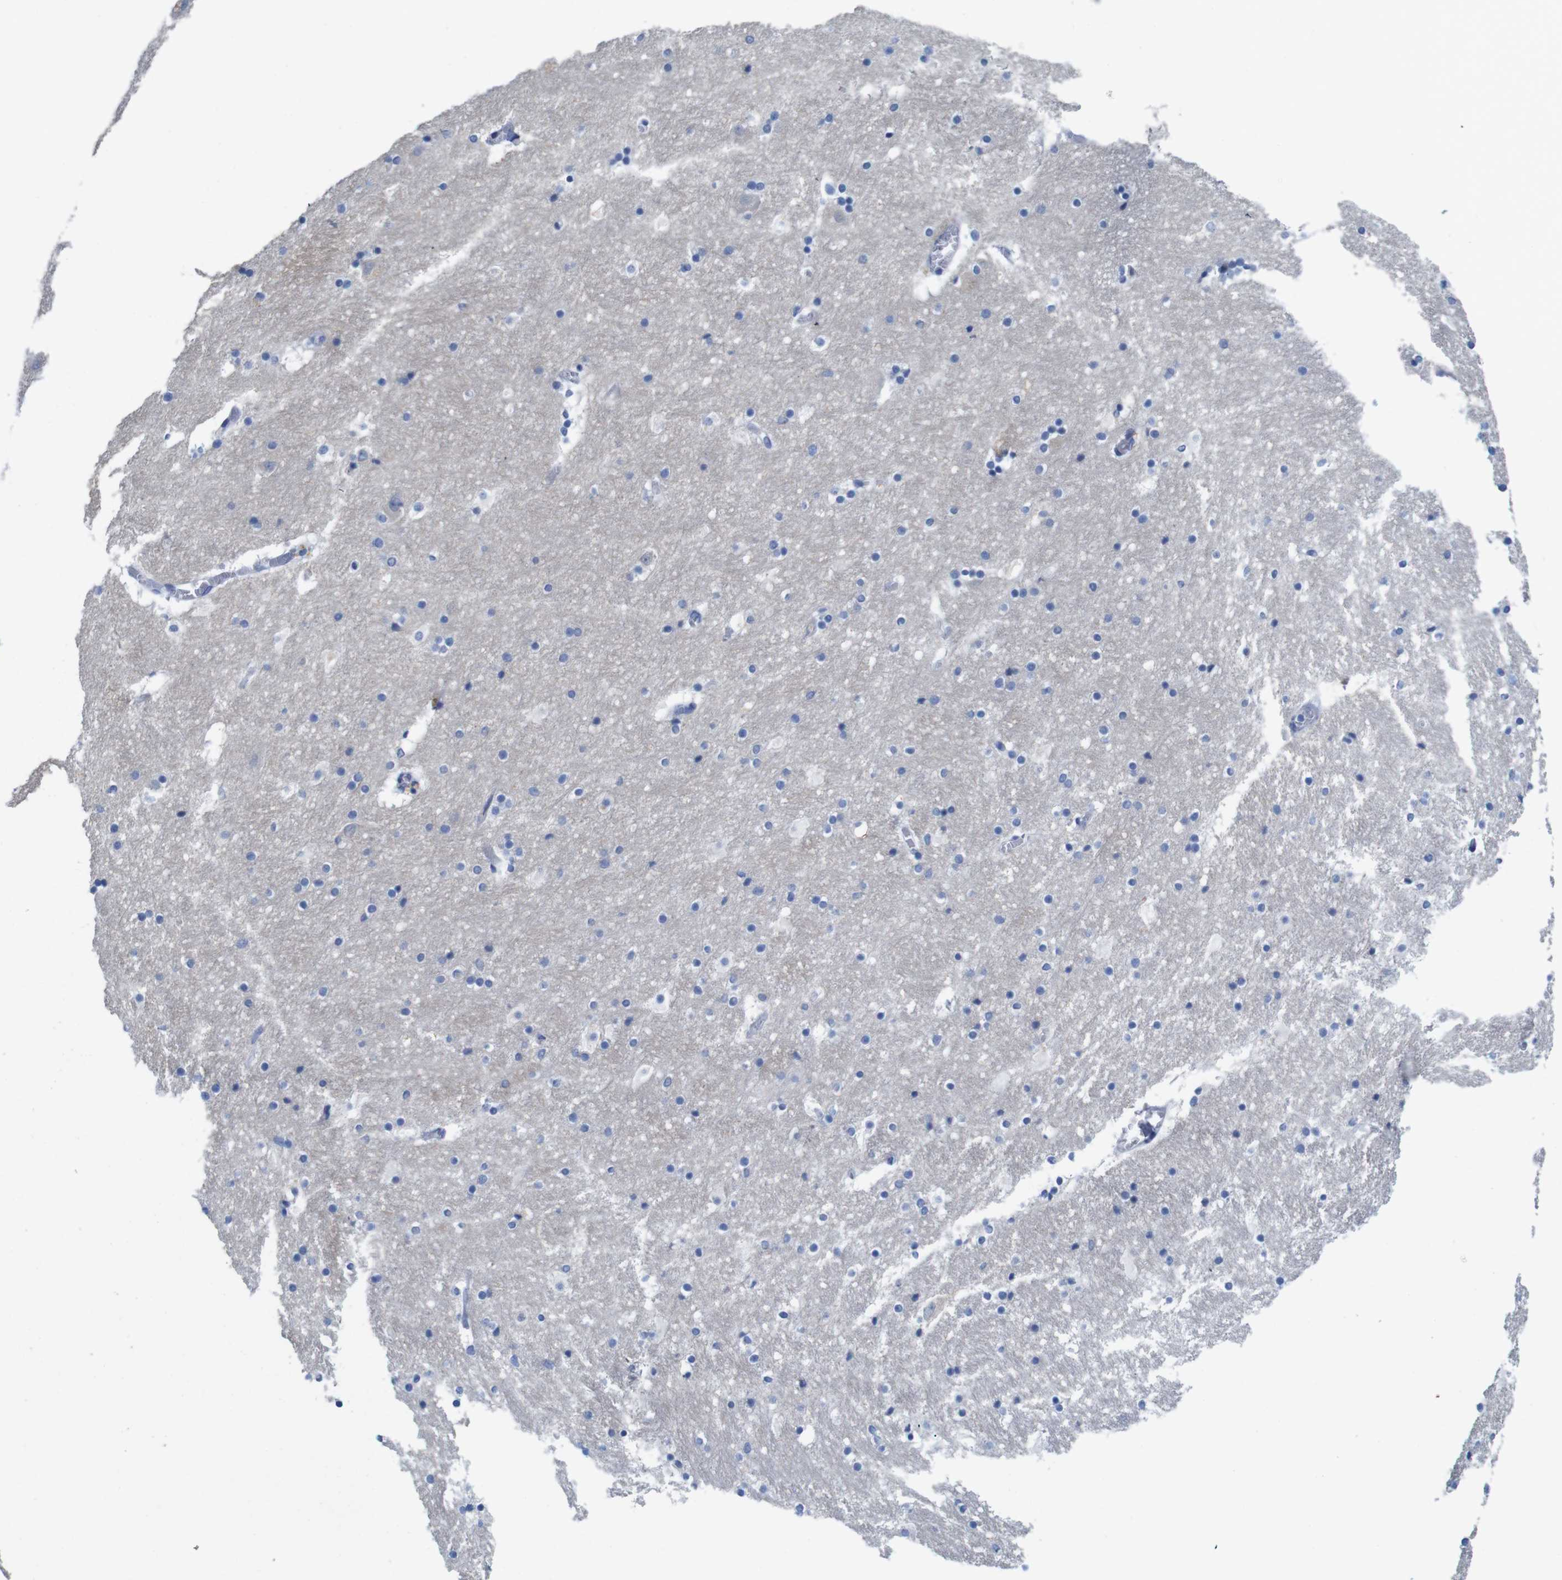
{"staining": {"intensity": "negative", "quantity": "none", "location": "none"}, "tissue": "hippocampus", "cell_type": "Glial cells", "image_type": "normal", "snomed": [{"axis": "morphology", "description": "Normal tissue, NOS"}, {"axis": "topography", "description": "Hippocampus"}], "caption": "Immunohistochemistry (IHC) photomicrograph of benign hippocampus: hippocampus stained with DAB (3,3'-diaminobenzidine) reveals no significant protein expression in glial cells.", "gene": "C1RL", "patient": {"sex": "male", "age": 45}}